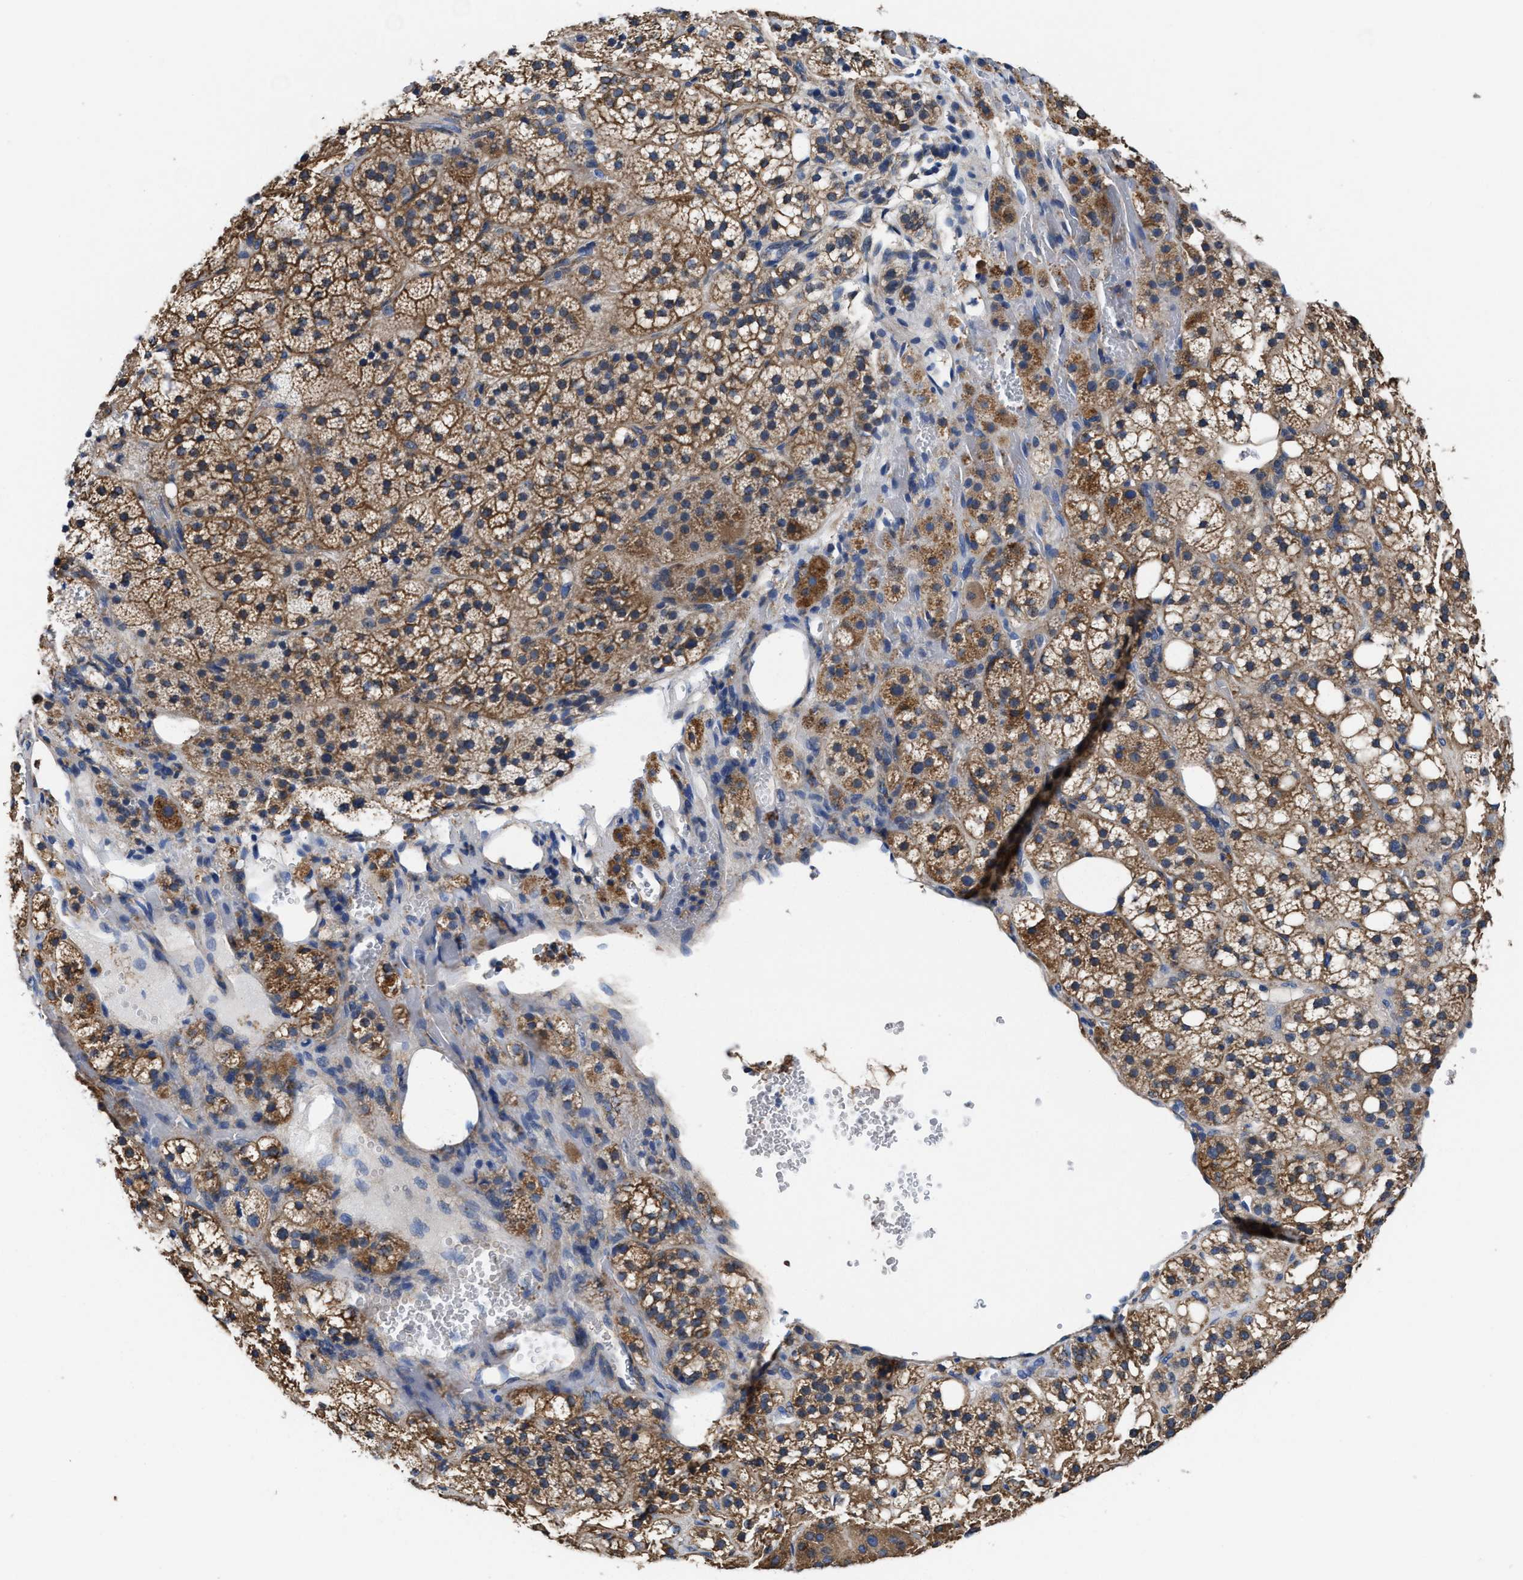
{"staining": {"intensity": "moderate", "quantity": ">75%", "location": "cytoplasmic/membranous"}, "tissue": "adrenal gland", "cell_type": "Glandular cells", "image_type": "normal", "snomed": [{"axis": "morphology", "description": "Normal tissue, NOS"}, {"axis": "topography", "description": "Adrenal gland"}], "caption": "Normal adrenal gland was stained to show a protein in brown. There is medium levels of moderate cytoplasmic/membranous positivity in about >75% of glandular cells. The staining was performed using DAB, with brown indicating positive protein expression. Nuclei are stained blue with hematoxylin.", "gene": "TMEM30A", "patient": {"sex": "female", "age": 59}}